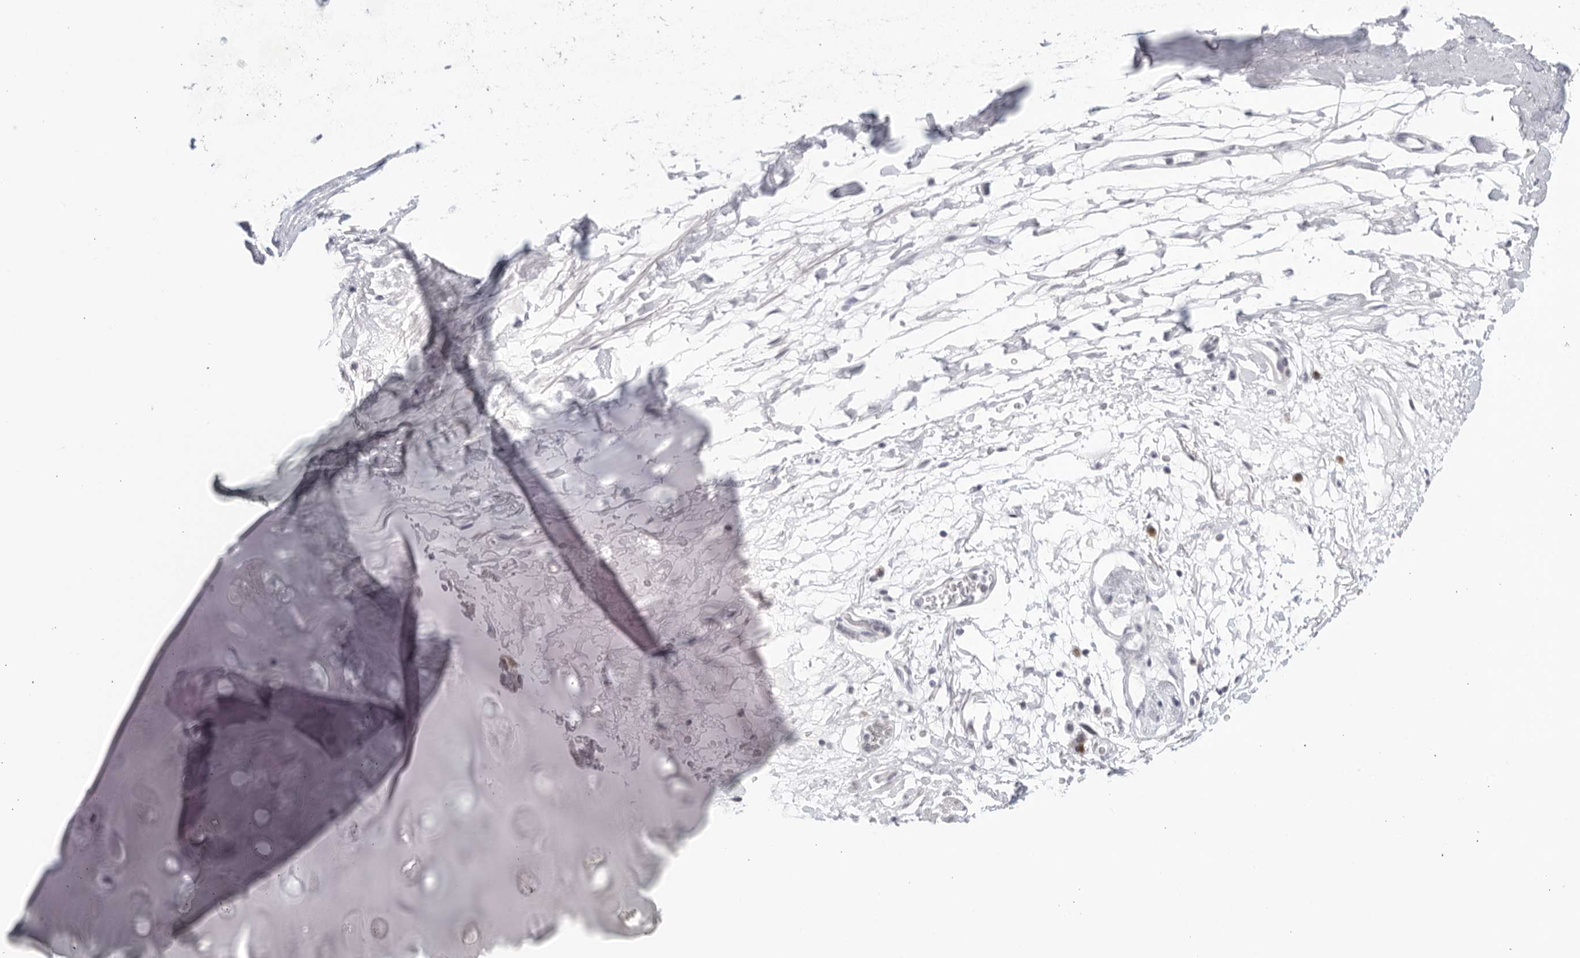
{"staining": {"intensity": "negative", "quantity": "none", "location": "none"}, "tissue": "adipose tissue", "cell_type": "Adipocytes", "image_type": "normal", "snomed": [{"axis": "morphology", "description": "Normal tissue, NOS"}, {"axis": "topography", "description": "Cartilage tissue"}], "caption": "Protein analysis of normal adipose tissue reveals no significant expression in adipocytes. (DAB immunohistochemistry visualized using brightfield microscopy, high magnification).", "gene": "WDTC1", "patient": {"sex": "female", "age": 63}}